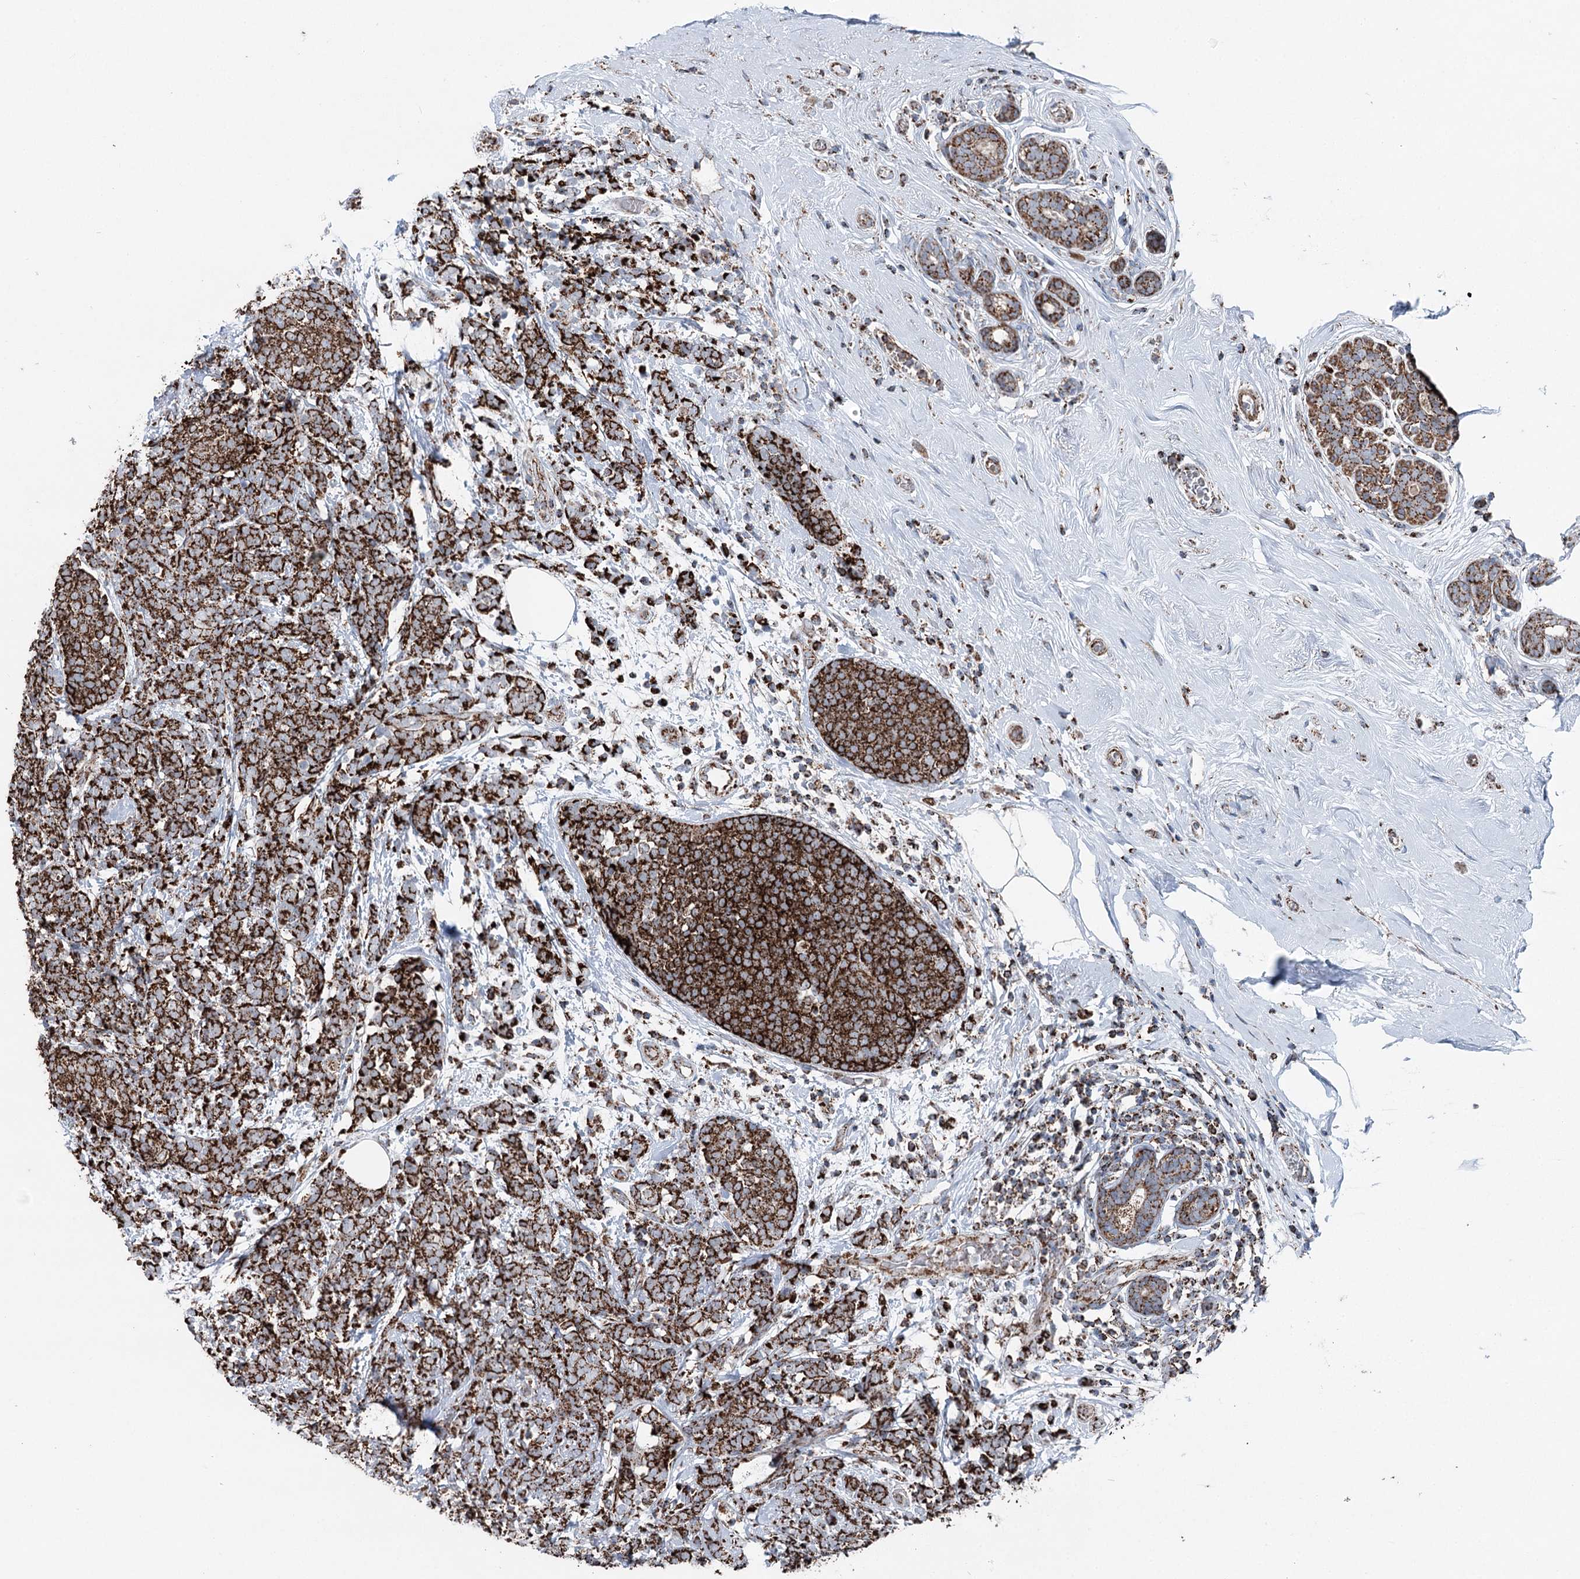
{"staining": {"intensity": "strong", "quantity": ">75%", "location": "cytoplasmic/membranous"}, "tissue": "breast cancer", "cell_type": "Tumor cells", "image_type": "cancer", "snomed": [{"axis": "morphology", "description": "Lobular carcinoma"}, {"axis": "topography", "description": "Breast"}], "caption": "The photomicrograph displays immunohistochemical staining of breast cancer (lobular carcinoma). There is strong cytoplasmic/membranous staining is identified in approximately >75% of tumor cells.", "gene": "UCN3", "patient": {"sex": "female", "age": 58}}